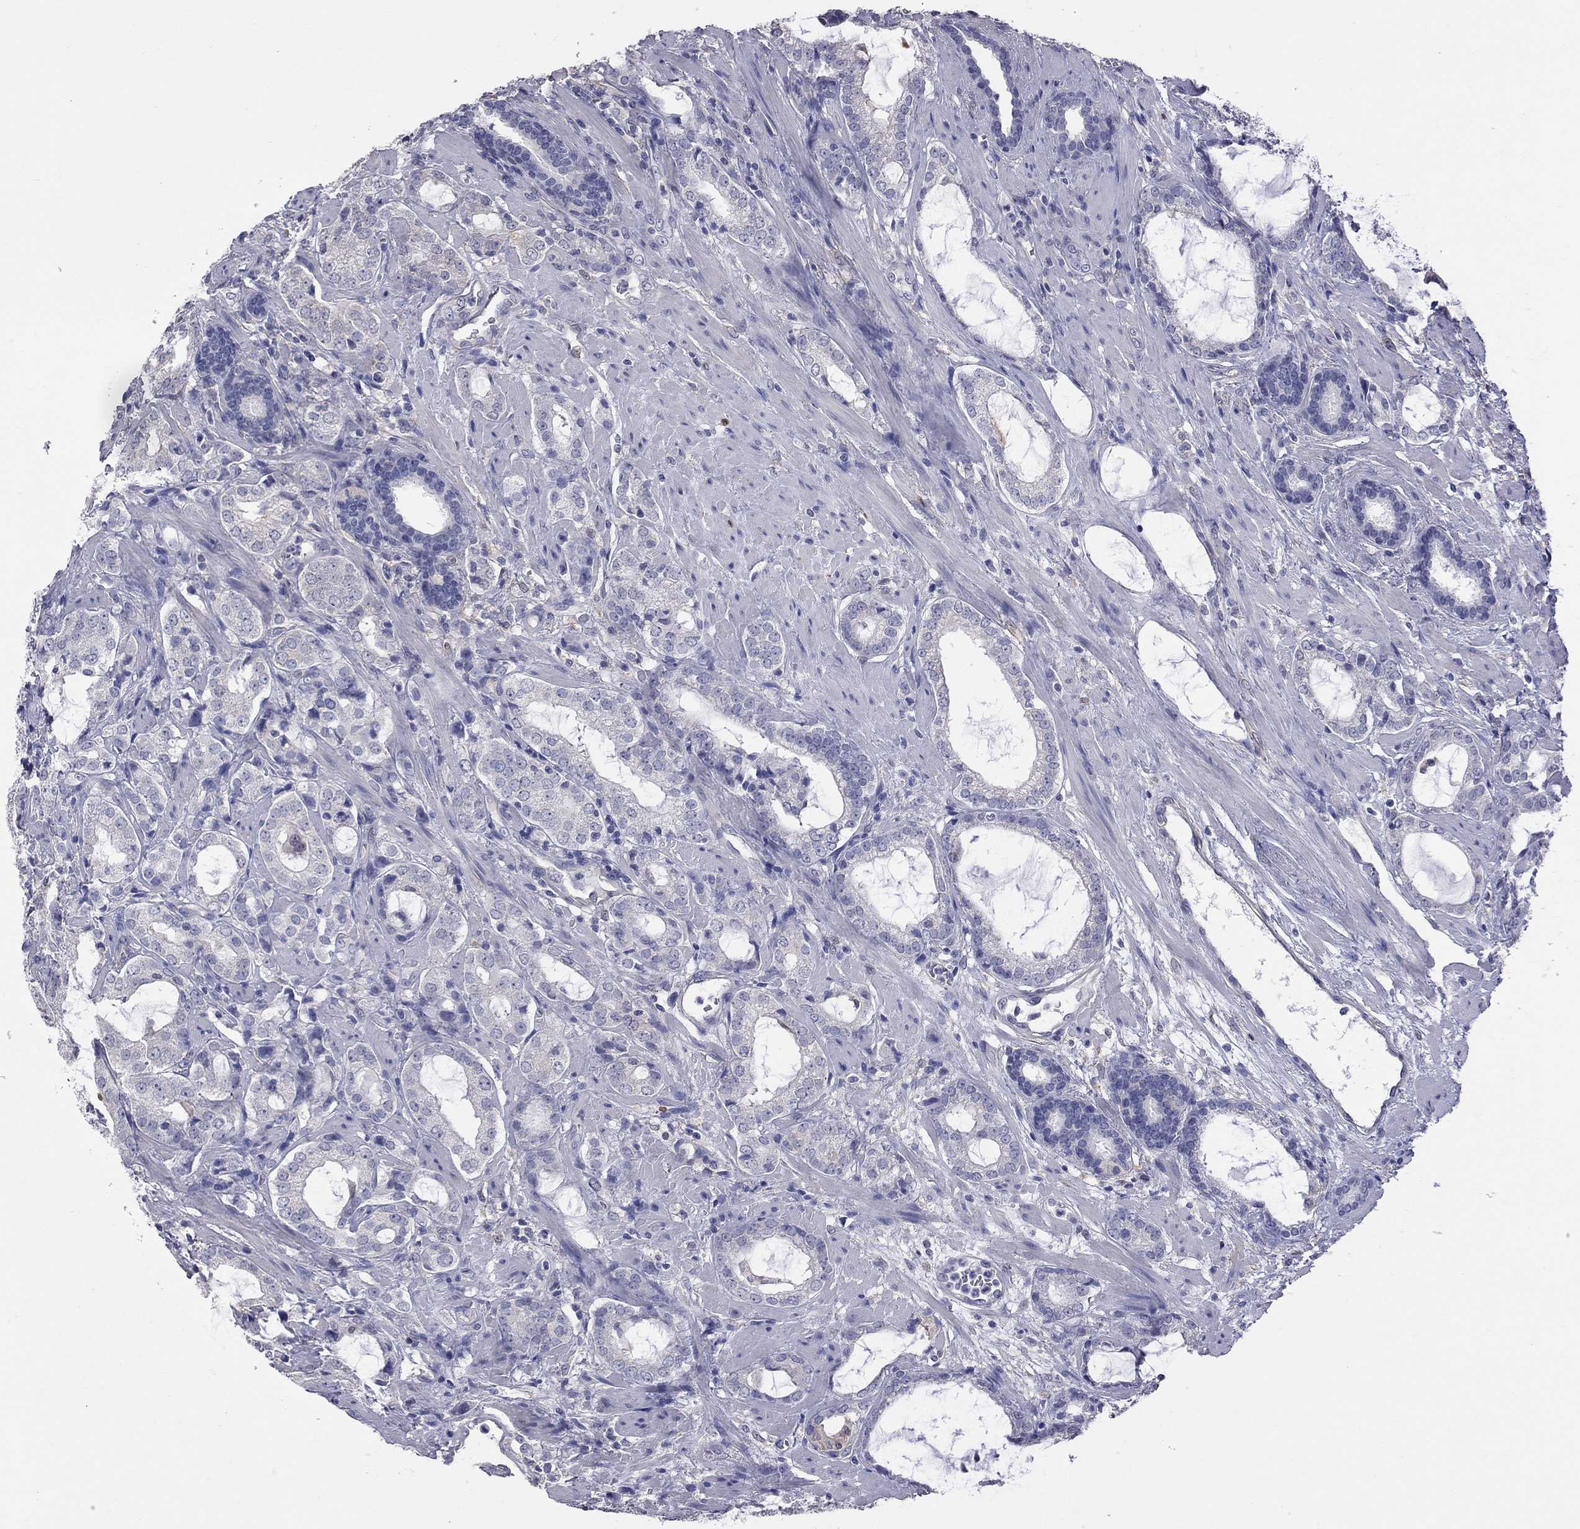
{"staining": {"intensity": "negative", "quantity": "none", "location": "none"}, "tissue": "prostate cancer", "cell_type": "Tumor cells", "image_type": "cancer", "snomed": [{"axis": "morphology", "description": "Adenocarcinoma, NOS"}, {"axis": "topography", "description": "Prostate"}], "caption": "Image shows no protein positivity in tumor cells of prostate adenocarcinoma tissue.", "gene": "HYLS1", "patient": {"sex": "male", "age": 66}}